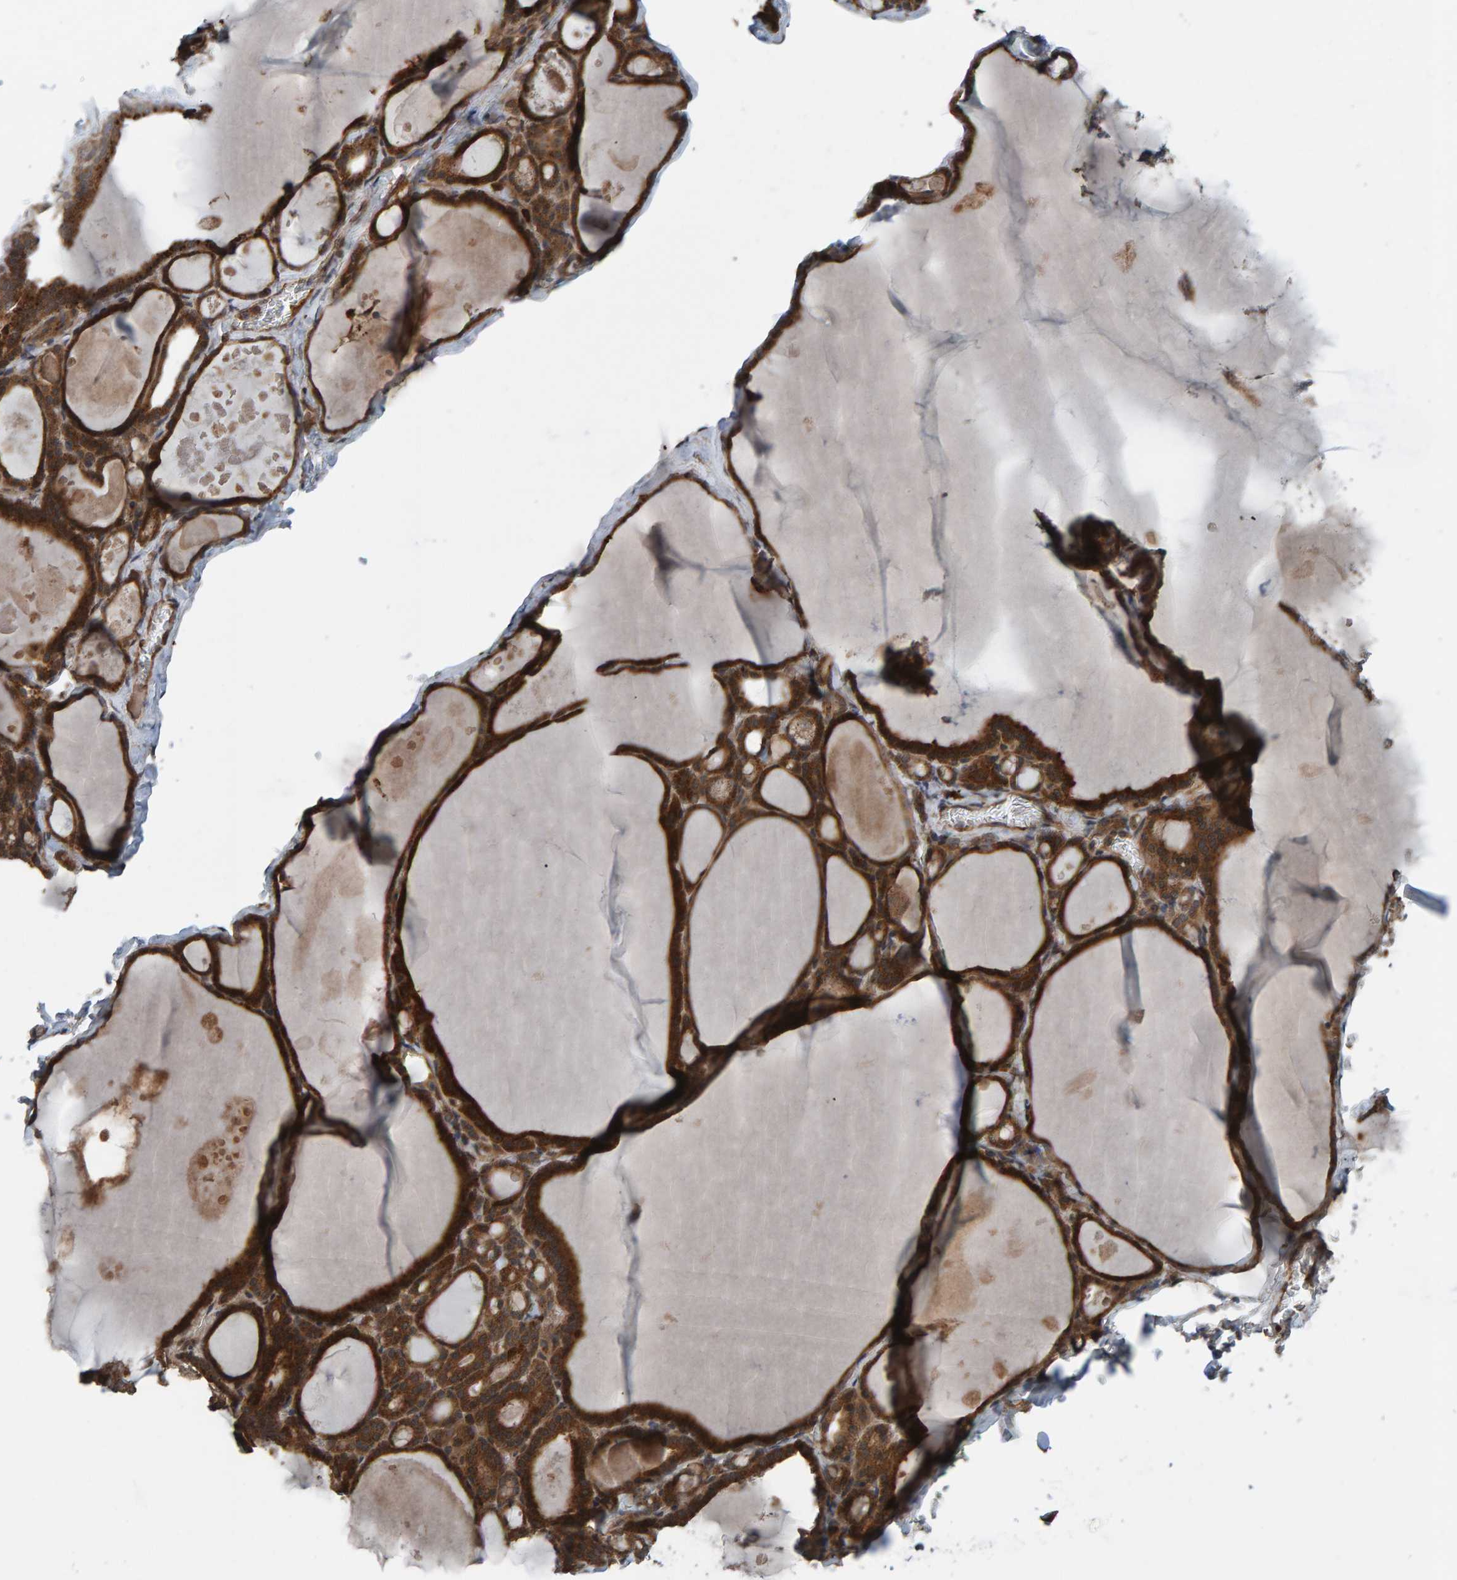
{"staining": {"intensity": "strong", "quantity": ">75%", "location": "cytoplasmic/membranous"}, "tissue": "thyroid gland", "cell_type": "Glandular cells", "image_type": "normal", "snomed": [{"axis": "morphology", "description": "Normal tissue, NOS"}, {"axis": "topography", "description": "Thyroid gland"}], "caption": "Approximately >75% of glandular cells in unremarkable thyroid gland display strong cytoplasmic/membranous protein positivity as visualized by brown immunohistochemical staining.", "gene": "CUEDC1", "patient": {"sex": "male", "age": 56}}